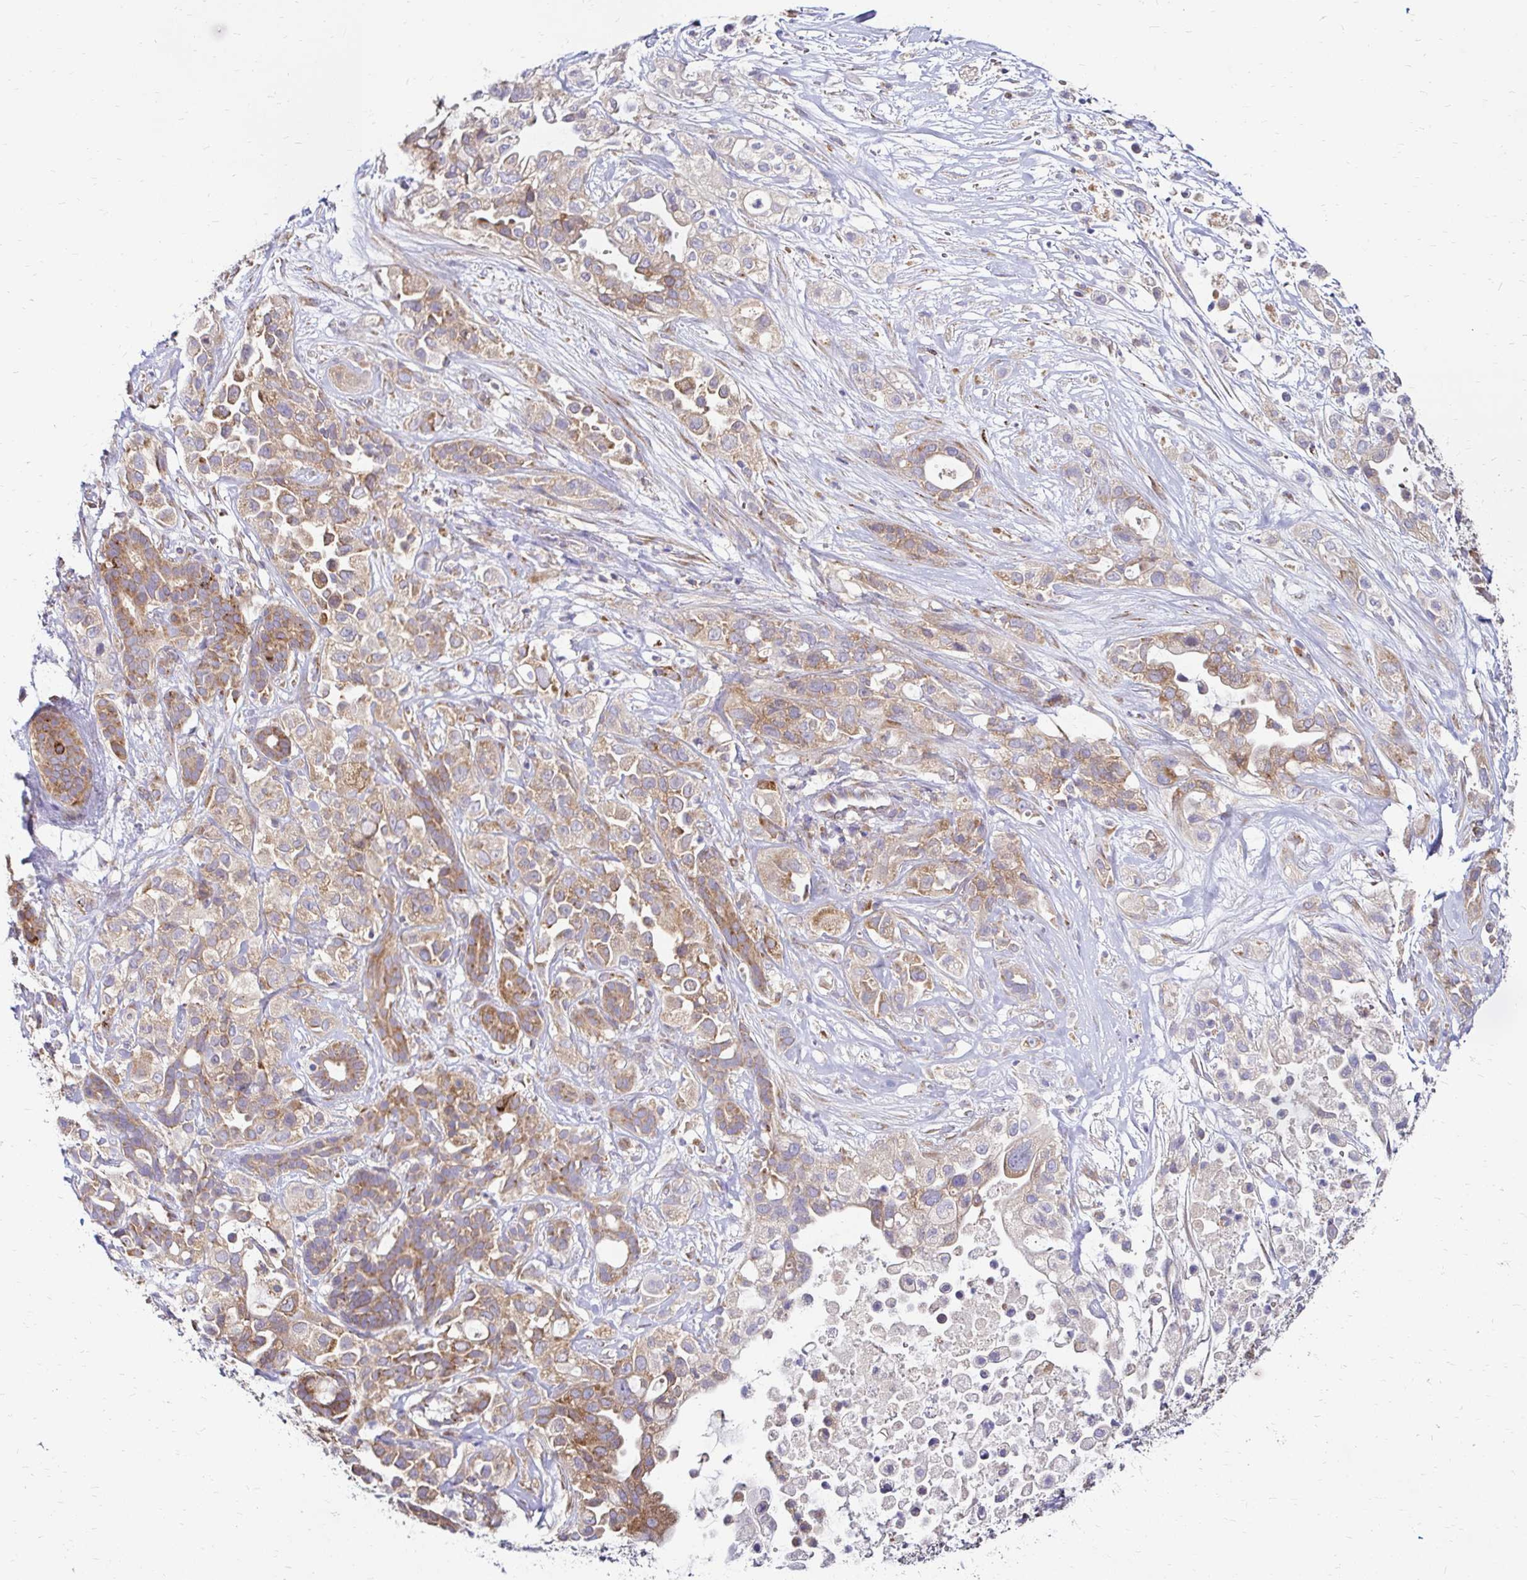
{"staining": {"intensity": "moderate", "quantity": ">75%", "location": "cytoplasmic/membranous"}, "tissue": "pancreatic cancer", "cell_type": "Tumor cells", "image_type": "cancer", "snomed": [{"axis": "morphology", "description": "Adenocarcinoma, NOS"}, {"axis": "topography", "description": "Pancreas"}], "caption": "Immunohistochemical staining of pancreatic cancer shows moderate cytoplasmic/membranous protein expression in about >75% of tumor cells.", "gene": "IDUA", "patient": {"sex": "male", "age": 44}}